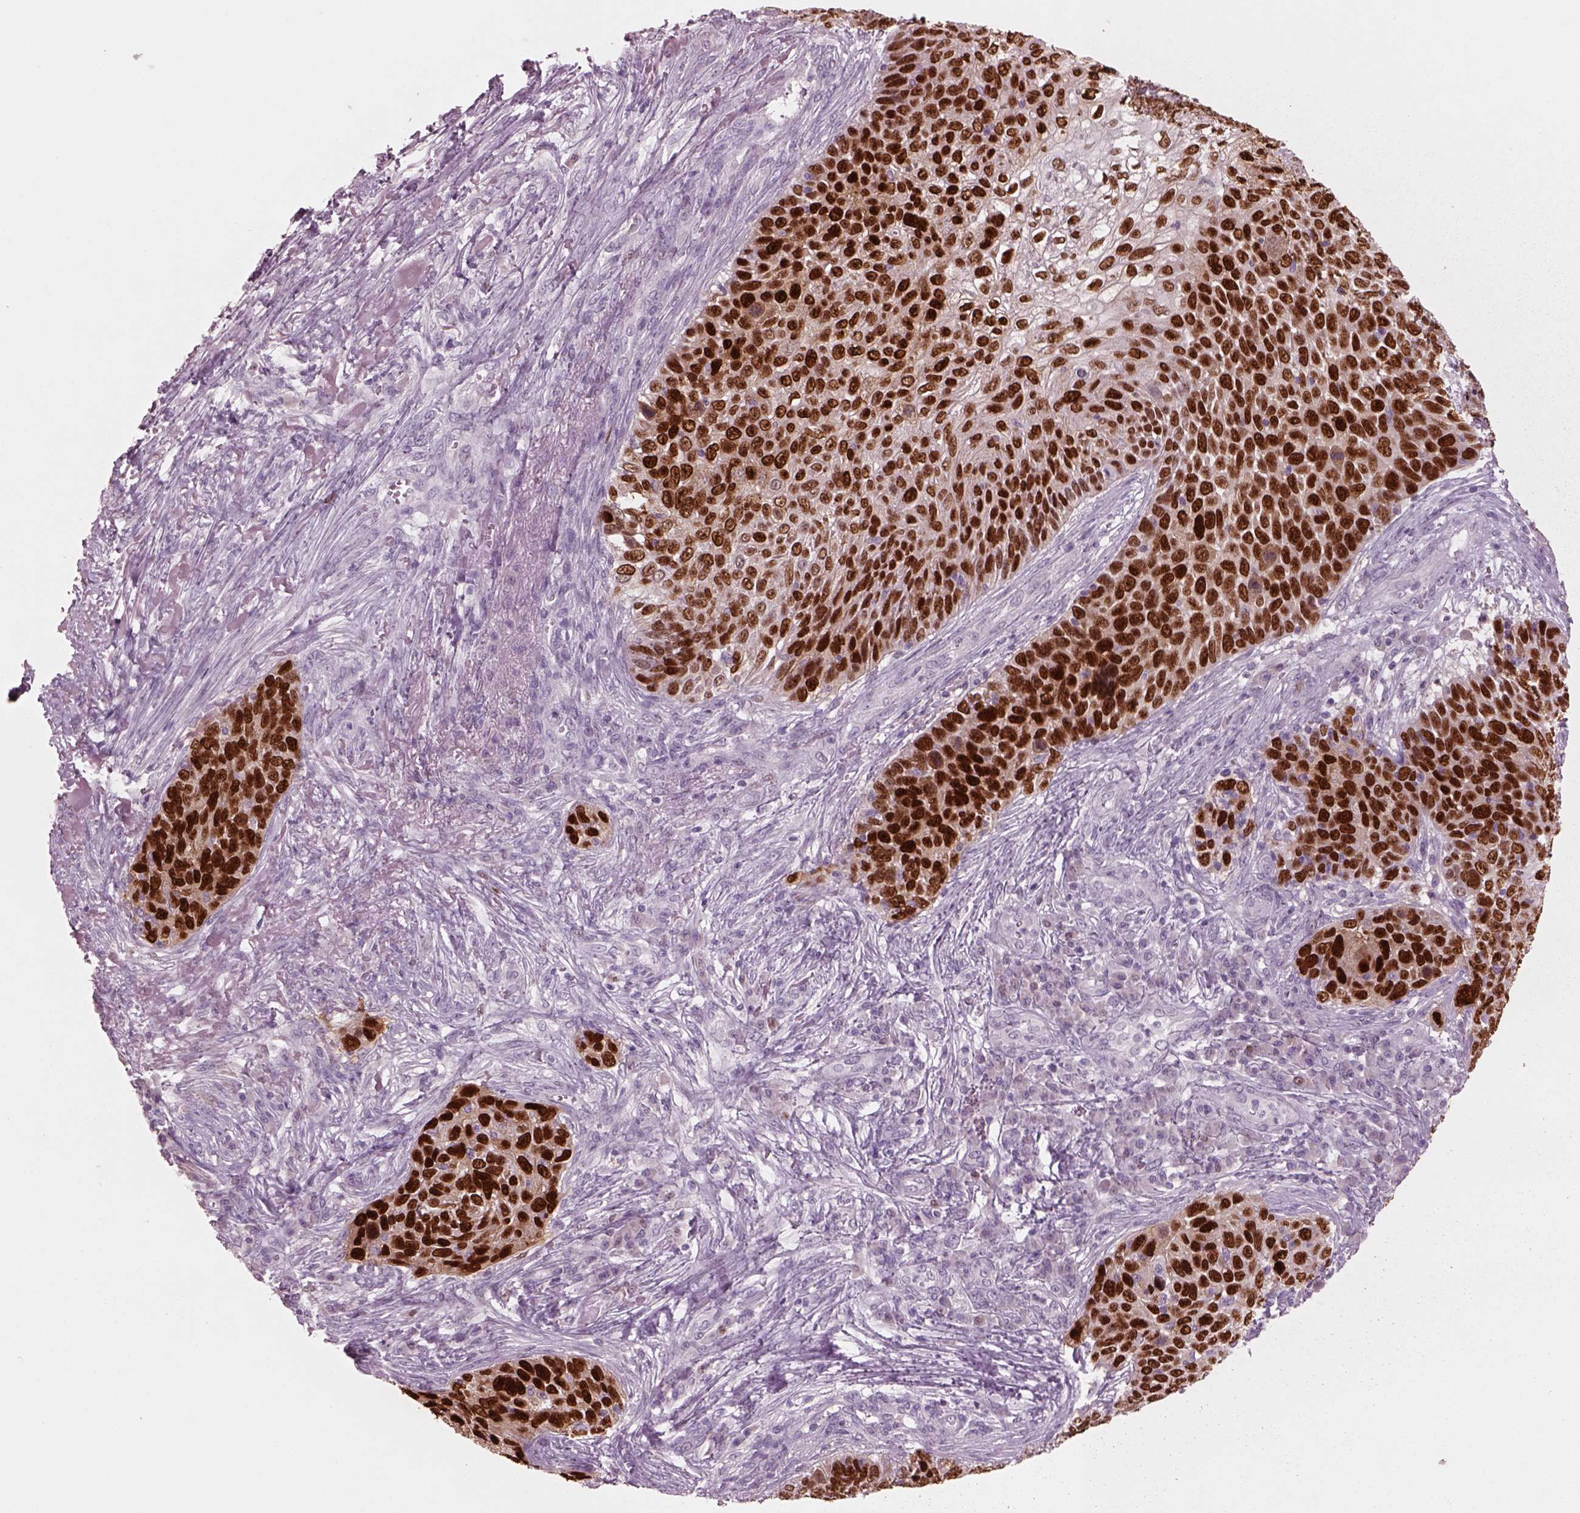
{"staining": {"intensity": "strong", "quantity": ">75%", "location": "nuclear"}, "tissue": "skin cancer", "cell_type": "Tumor cells", "image_type": "cancer", "snomed": [{"axis": "morphology", "description": "Squamous cell carcinoma, NOS"}, {"axis": "topography", "description": "Skin"}], "caption": "Skin cancer stained for a protein (brown) displays strong nuclear positive staining in about >75% of tumor cells.", "gene": "SOX9", "patient": {"sex": "male", "age": 92}}